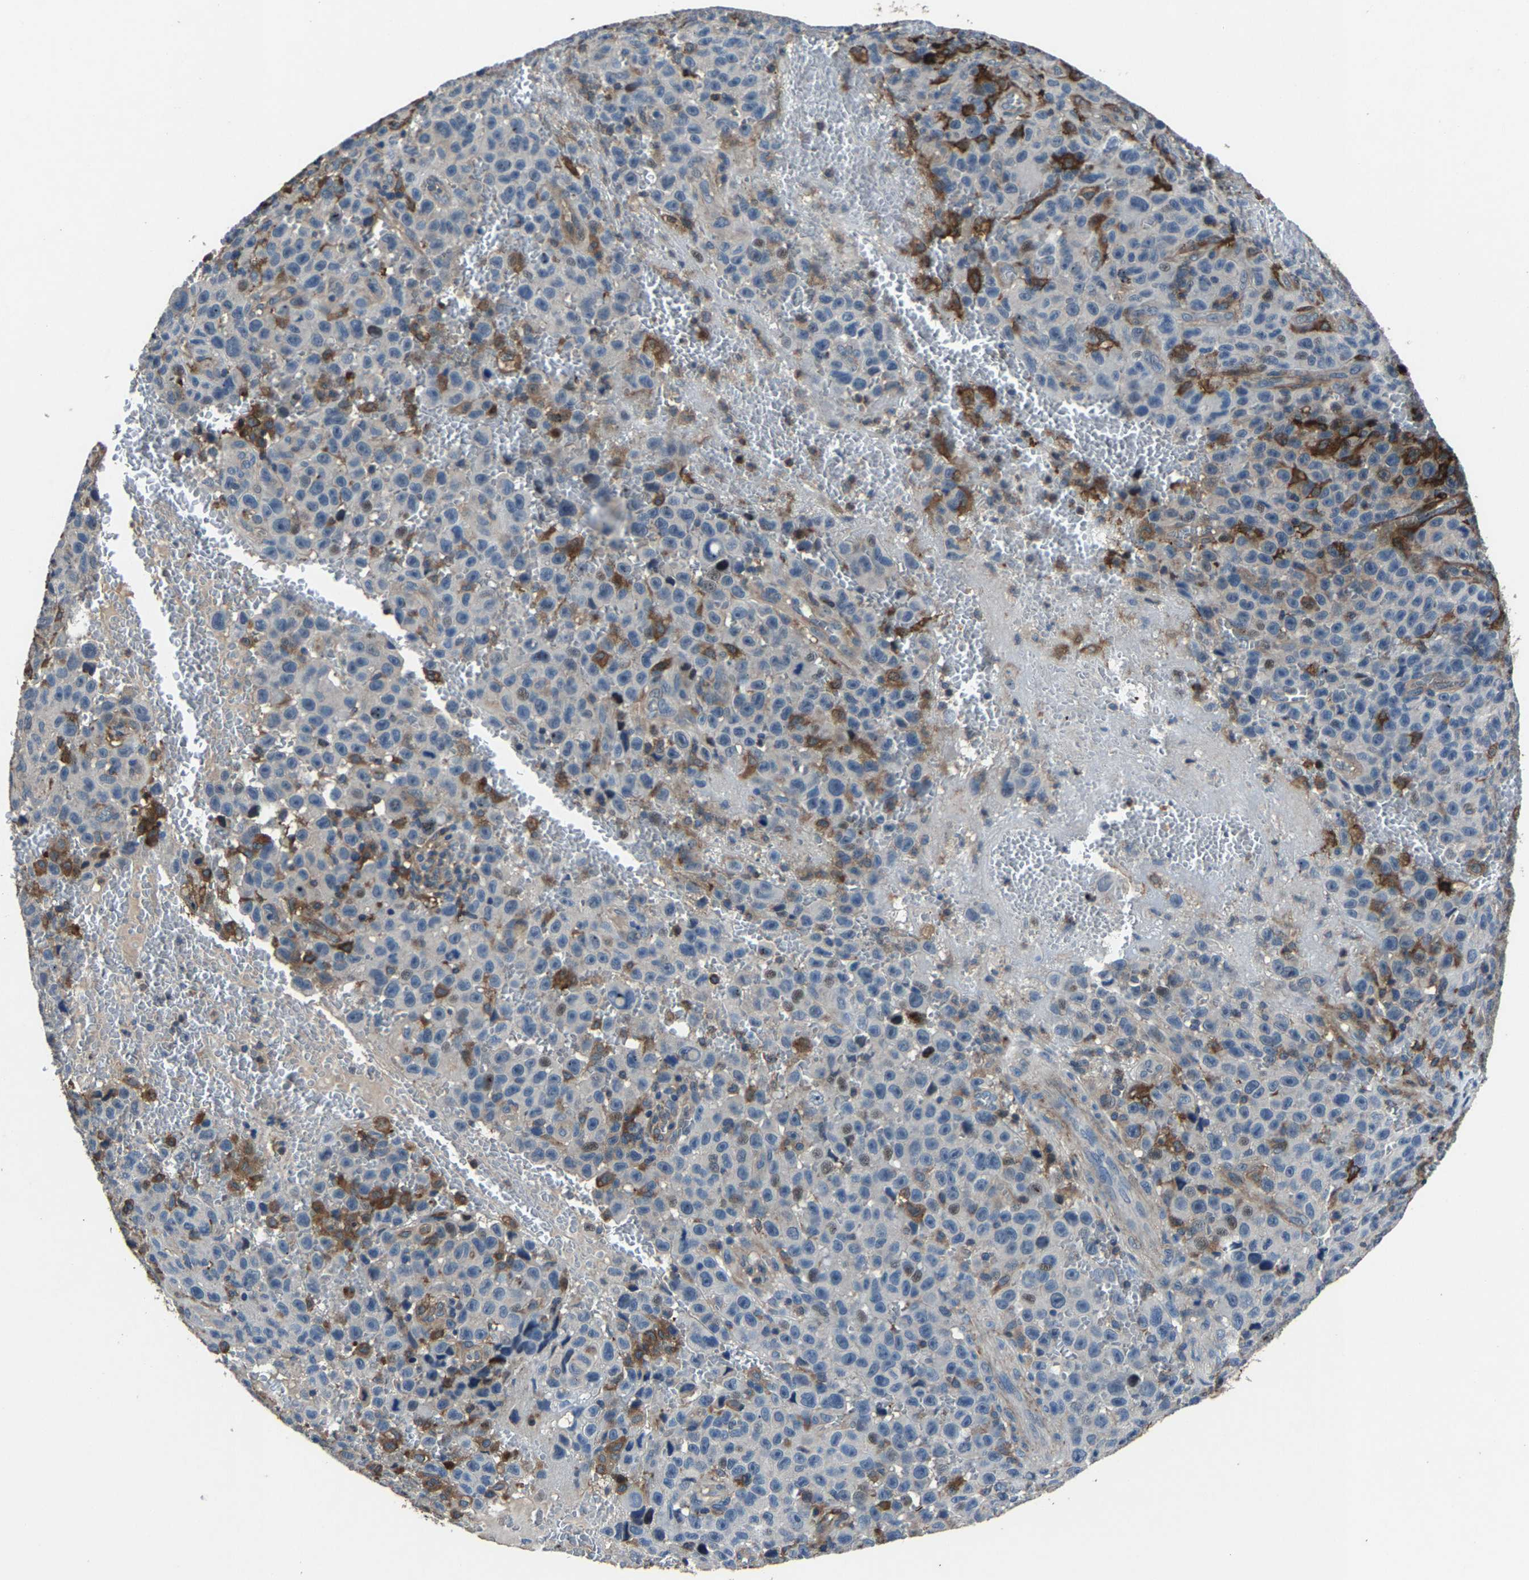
{"staining": {"intensity": "negative", "quantity": "none", "location": "none"}, "tissue": "melanoma", "cell_type": "Tumor cells", "image_type": "cancer", "snomed": [{"axis": "morphology", "description": "Malignant melanoma, NOS"}, {"axis": "topography", "description": "Skin"}], "caption": "Tumor cells show no significant staining in malignant melanoma.", "gene": "PCNX2", "patient": {"sex": "female", "age": 82}}